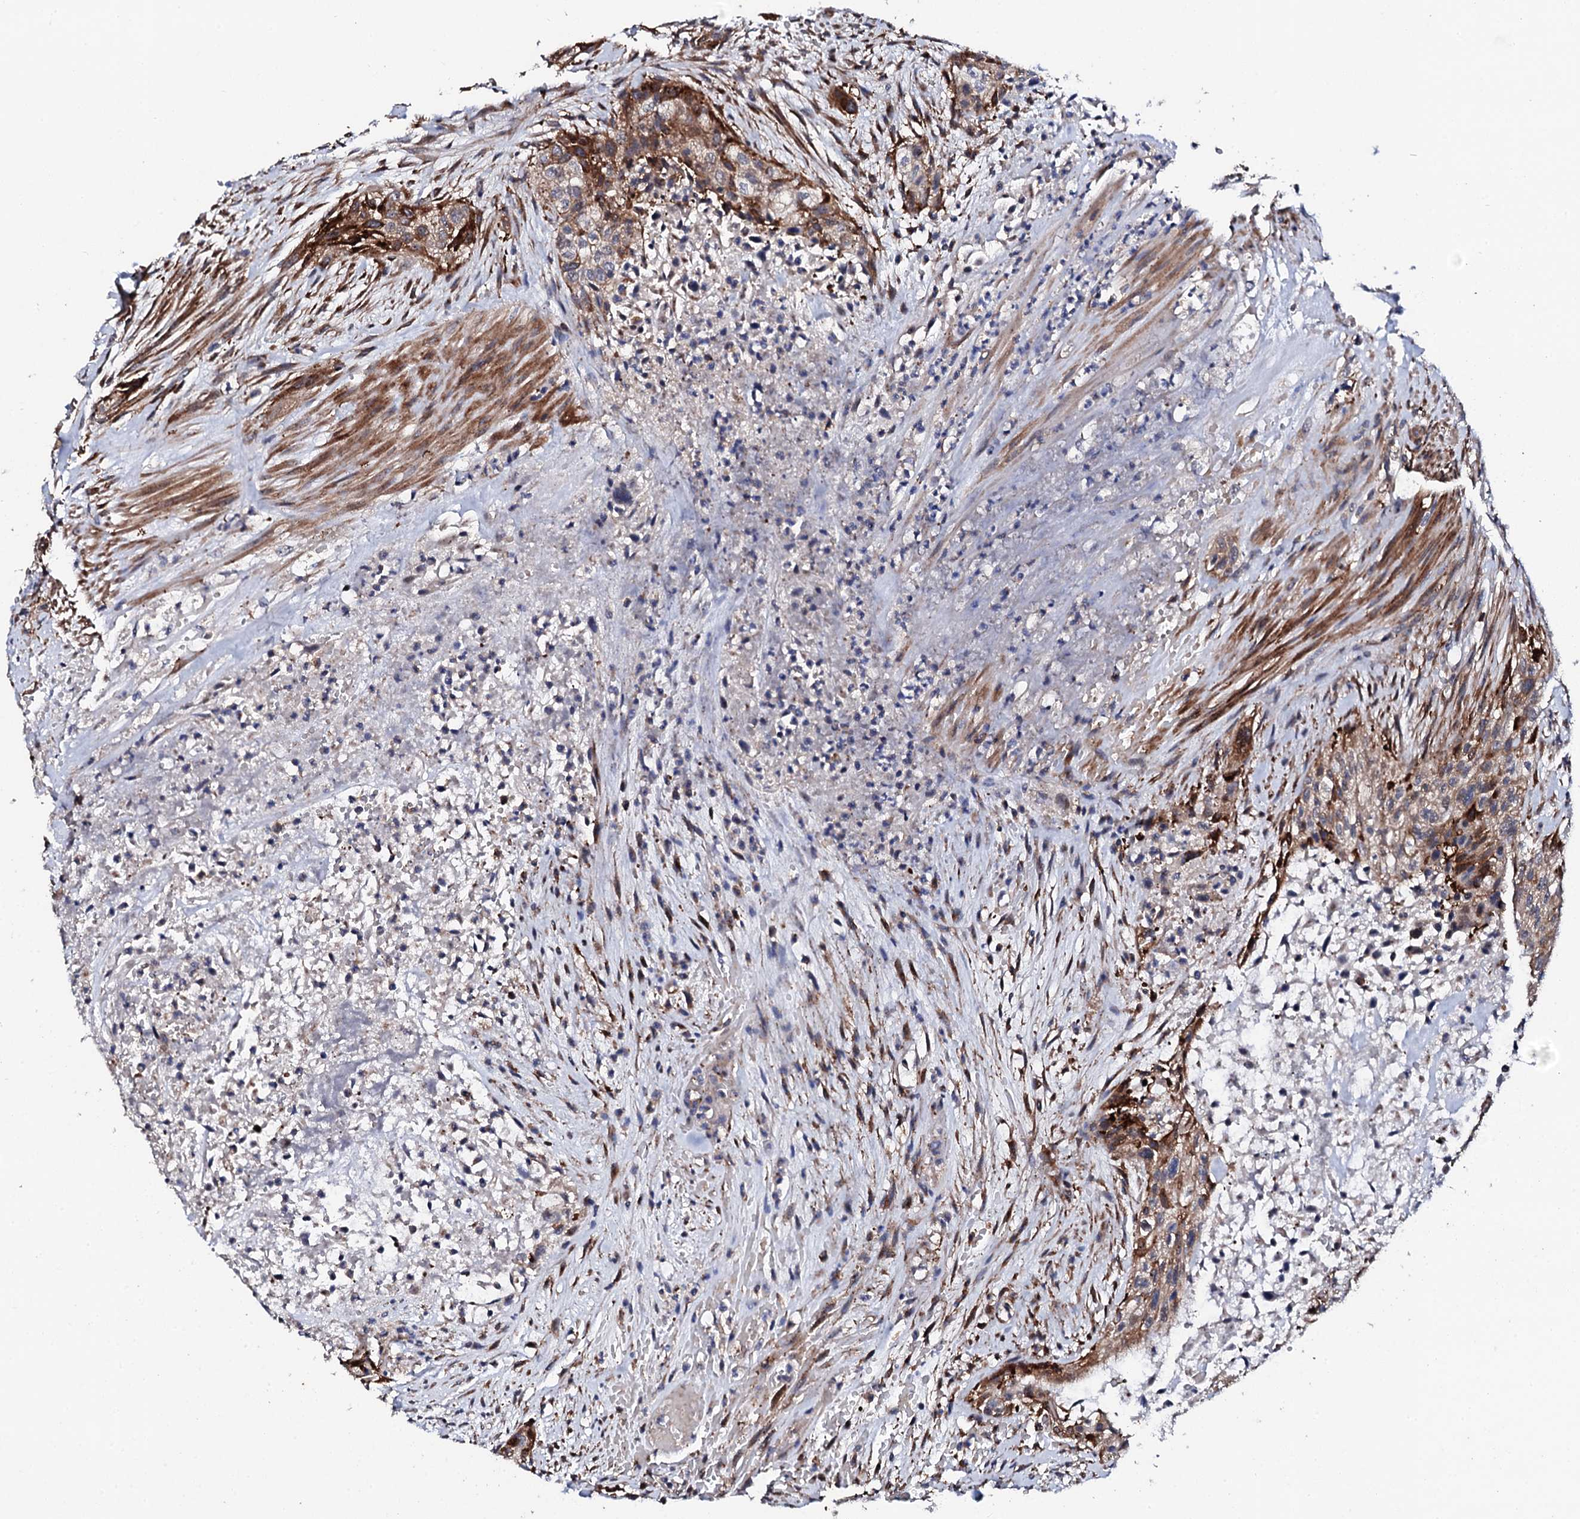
{"staining": {"intensity": "moderate", "quantity": "25%-75%", "location": "cytoplasmic/membranous"}, "tissue": "urothelial cancer", "cell_type": "Tumor cells", "image_type": "cancer", "snomed": [{"axis": "morphology", "description": "Urothelial carcinoma, High grade"}, {"axis": "topography", "description": "Urinary bladder"}], "caption": "IHC histopathology image of neoplastic tissue: urothelial cancer stained using immunohistochemistry displays medium levels of moderate protein expression localized specifically in the cytoplasmic/membranous of tumor cells, appearing as a cytoplasmic/membranous brown color.", "gene": "GTPBP4", "patient": {"sex": "male", "age": 35}}